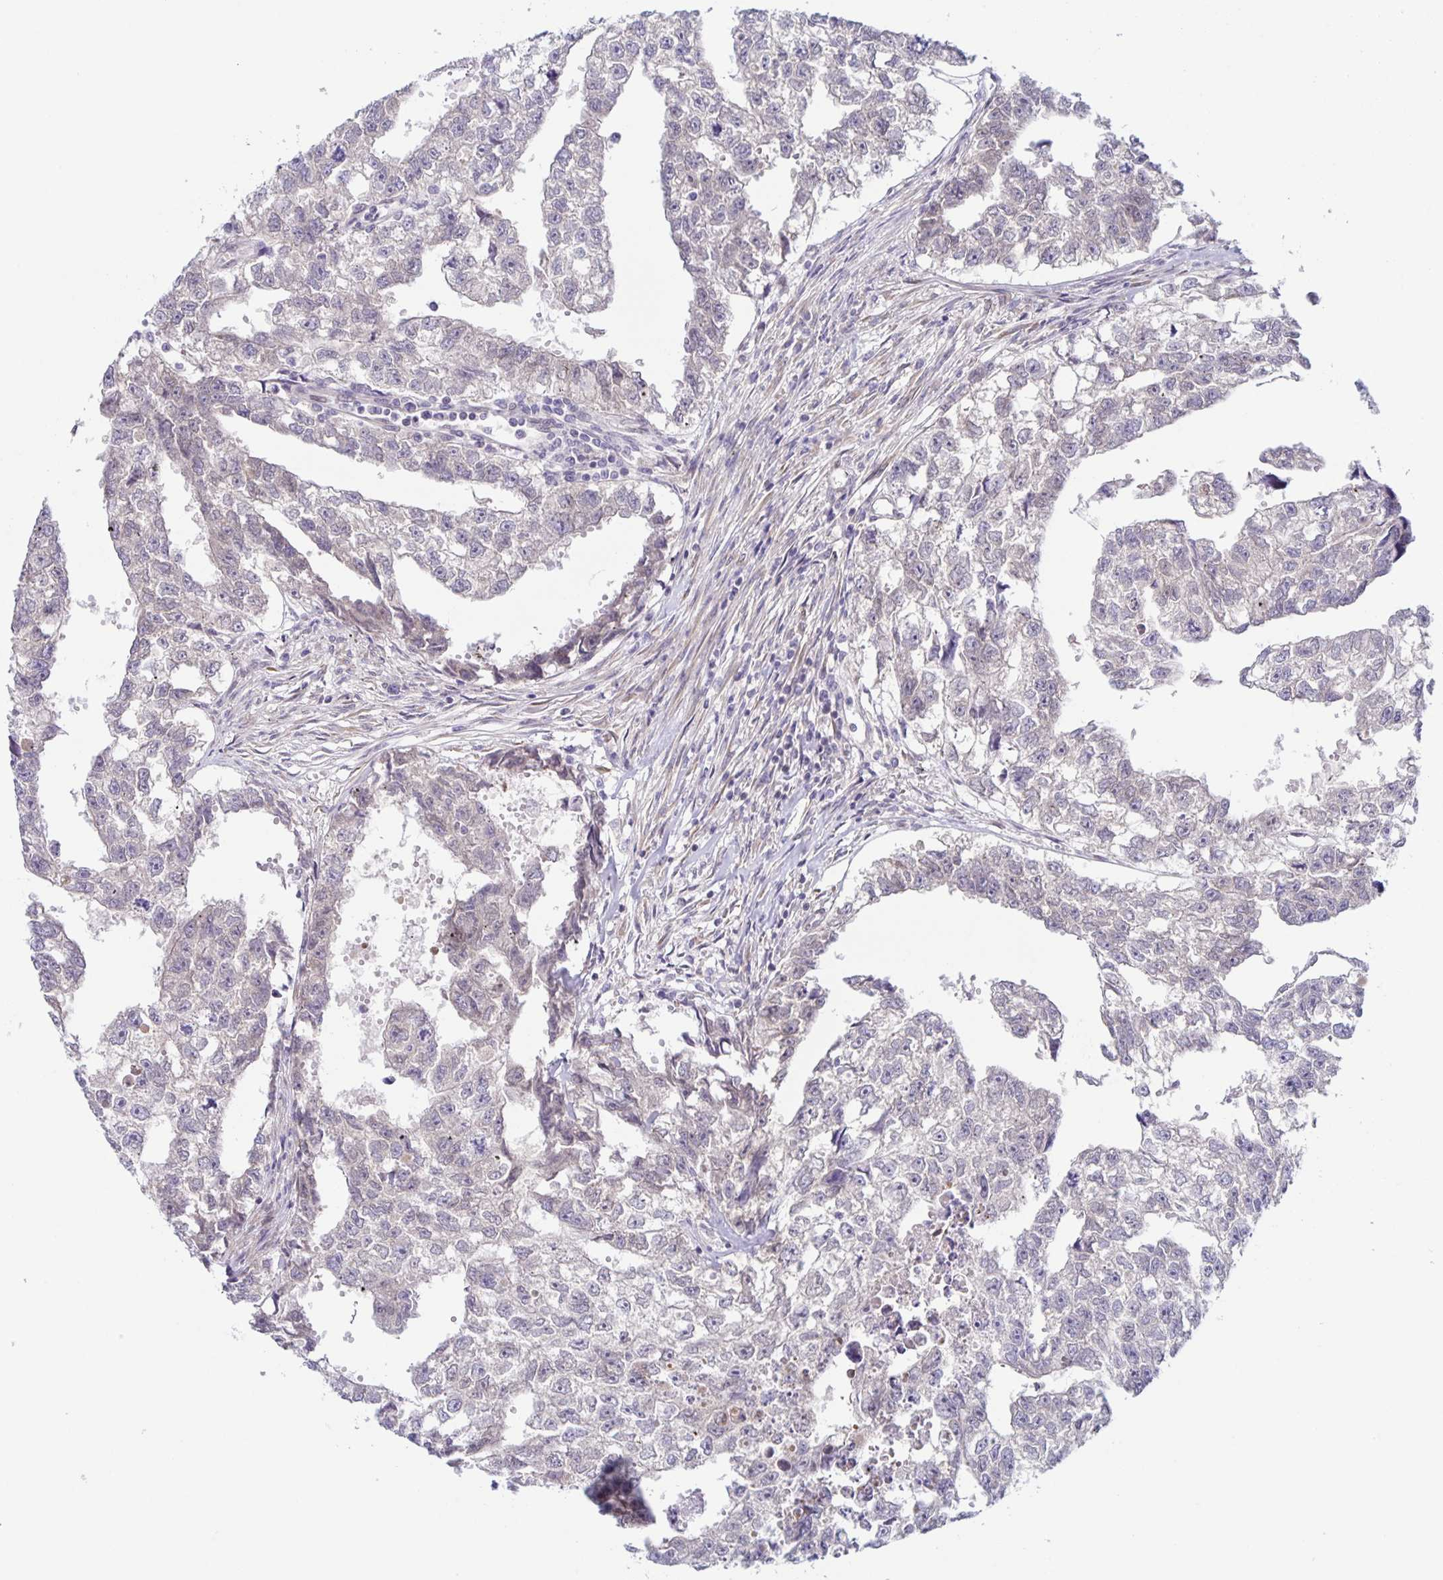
{"staining": {"intensity": "negative", "quantity": "none", "location": "none"}, "tissue": "testis cancer", "cell_type": "Tumor cells", "image_type": "cancer", "snomed": [{"axis": "morphology", "description": "Carcinoma, Embryonal, NOS"}, {"axis": "morphology", "description": "Teratoma, malignant, NOS"}, {"axis": "topography", "description": "Testis"}], "caption": "Immunohistochemistry (IHC) image of embryonal carcinoma (testis) stained for a protein (brown), which reveals no expression in tumor cells.", "gene": "SYNE2", "patient": {"sex": "male", "age": 44}}